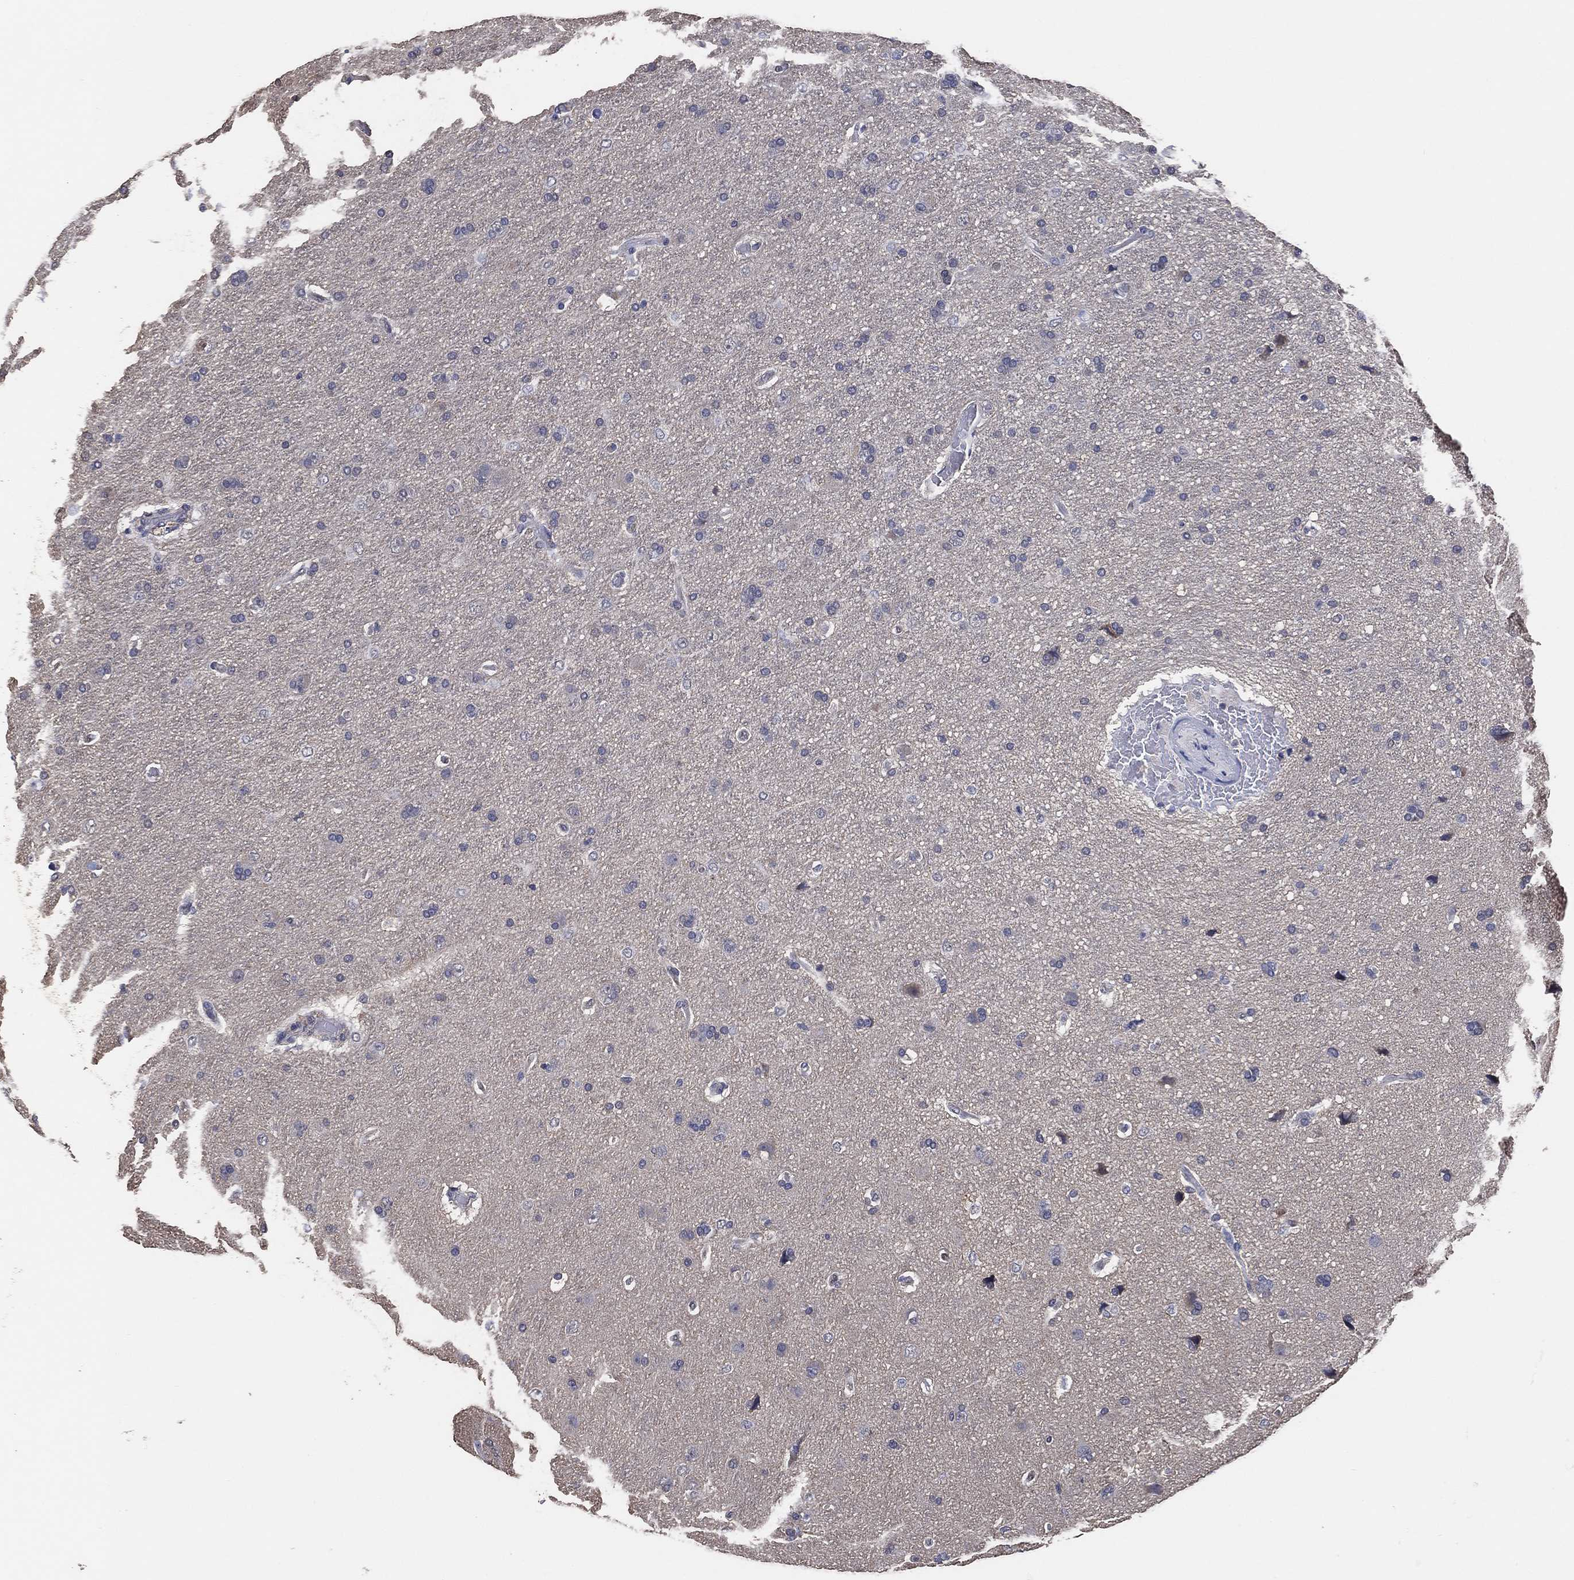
{"staining": {"intensity": "negative", "quantity": "none", "location": "none"}, "tissue": "glioma", "cell_type": "Tumor cells", "image_type": "cancer", "snomed": [{"axis": "morphology", "description": "Glioma, malignant, NOS"}, {"axis": "topography", "description": "Cerebral cortex"}], "caption": "High magnification brightfield microscopy of glioma (malignant) stained with DAB (3,3'-diaminobenzidine) (brown) and counterstained with hematoxylin (blue): tumor cells show no significant expression.", "gene": "KLK5", "patient": {"sex": "male", "age": 58}}